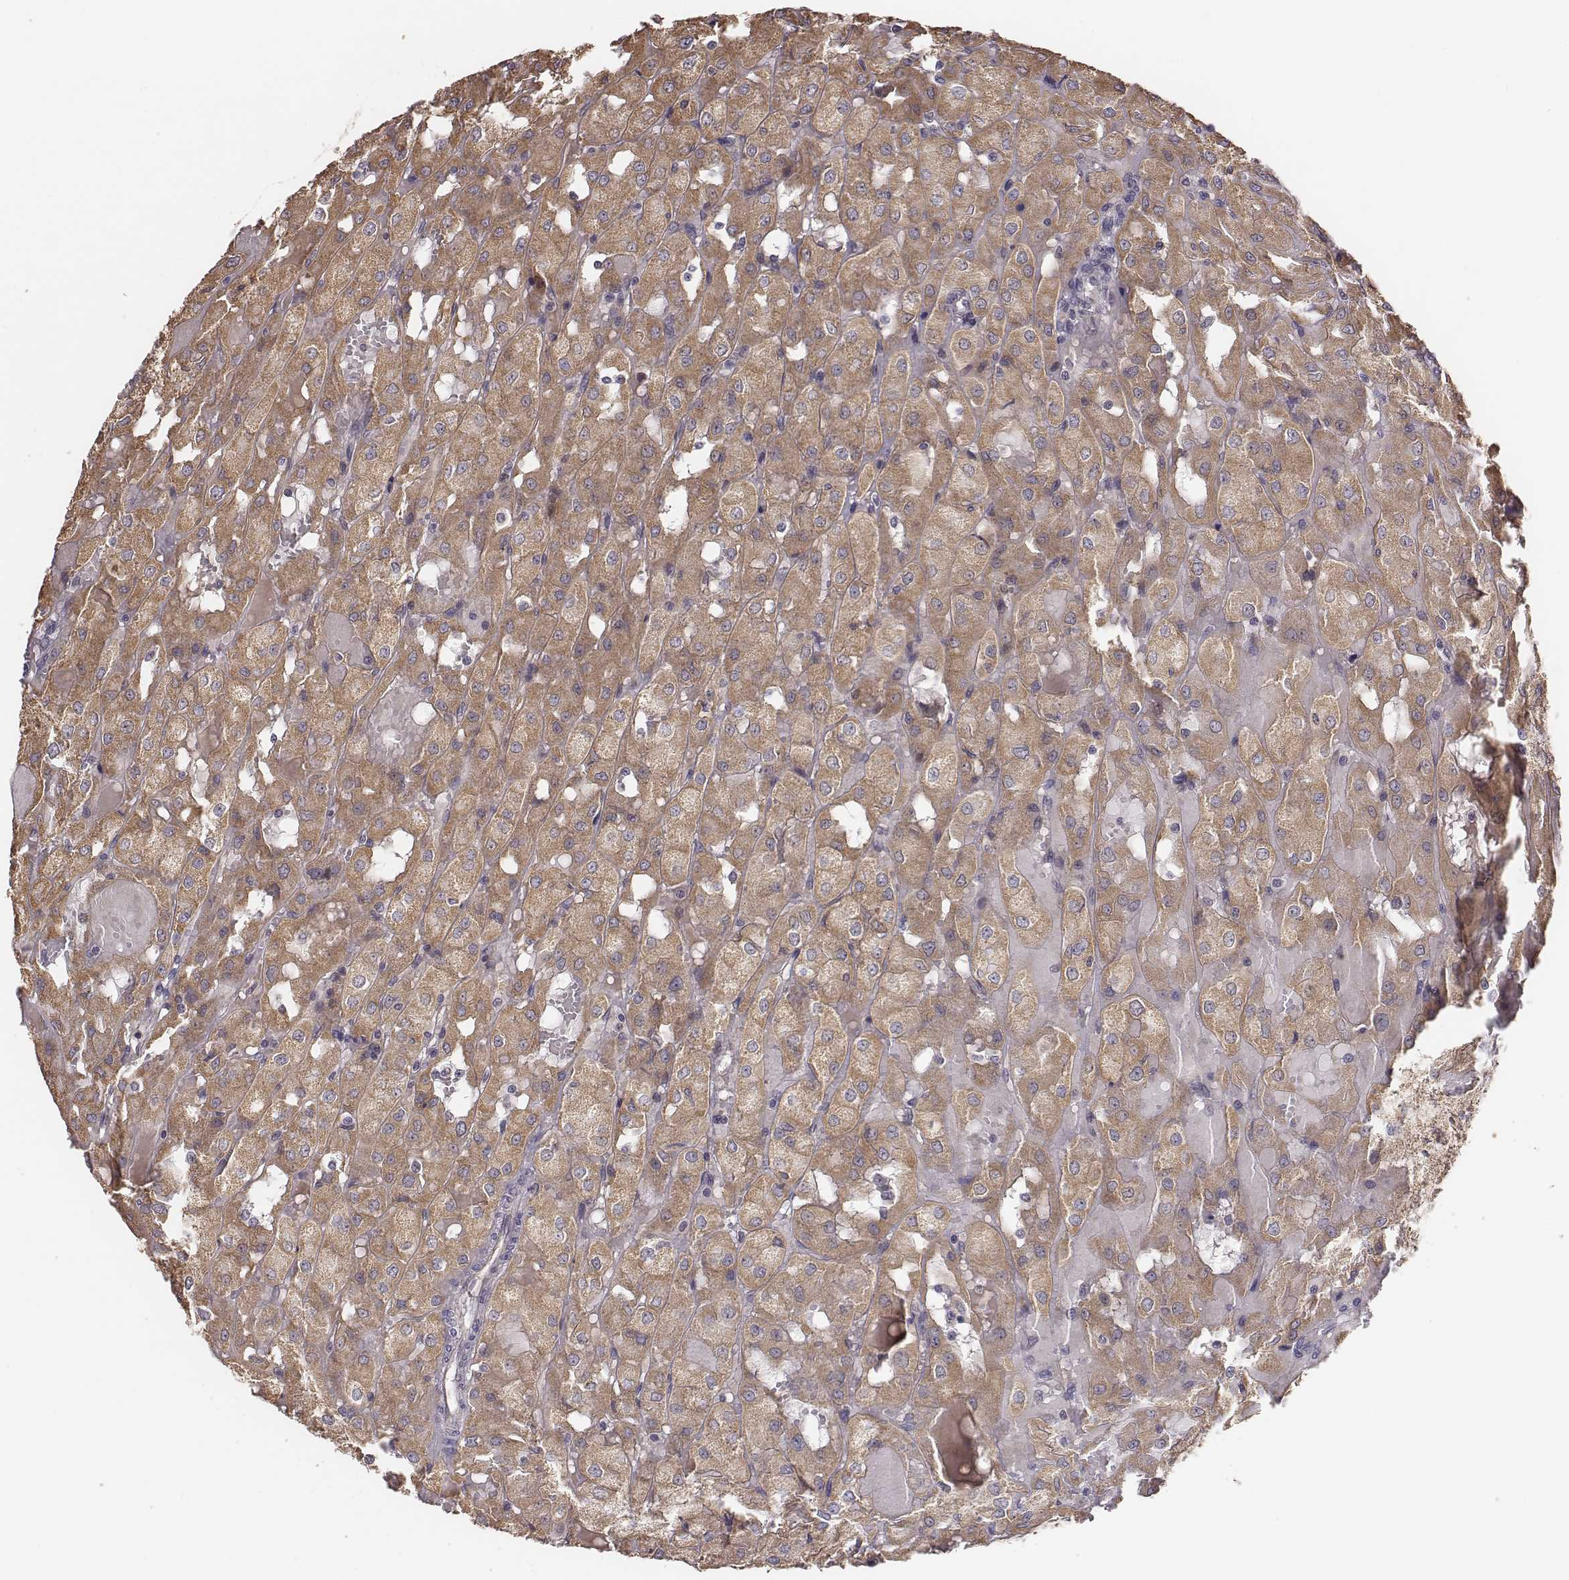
{"staining": {"intensity": "weak", "quantity": ">75%", "location": "cytoplasmic/membranous"}, "tissue": "renal cancer", "cell_type": "Tumor cells", "image_type": "cancer", "snomed": [{"axis": "morphology", "description": "Adenocarcinoma, NOS"}, {"axis": "topography", "description": "Kidney"}], "caption": "The image shows staining of renal adenocarcinoma, revealing weak cytoplasmic/membranous protein staining (brown color) within tumor cells. (Brightfield microscopy of DAB IHC at high magnification).", "gene": "HAVCR1", "patient": {"sex": "male", "age": 72}}